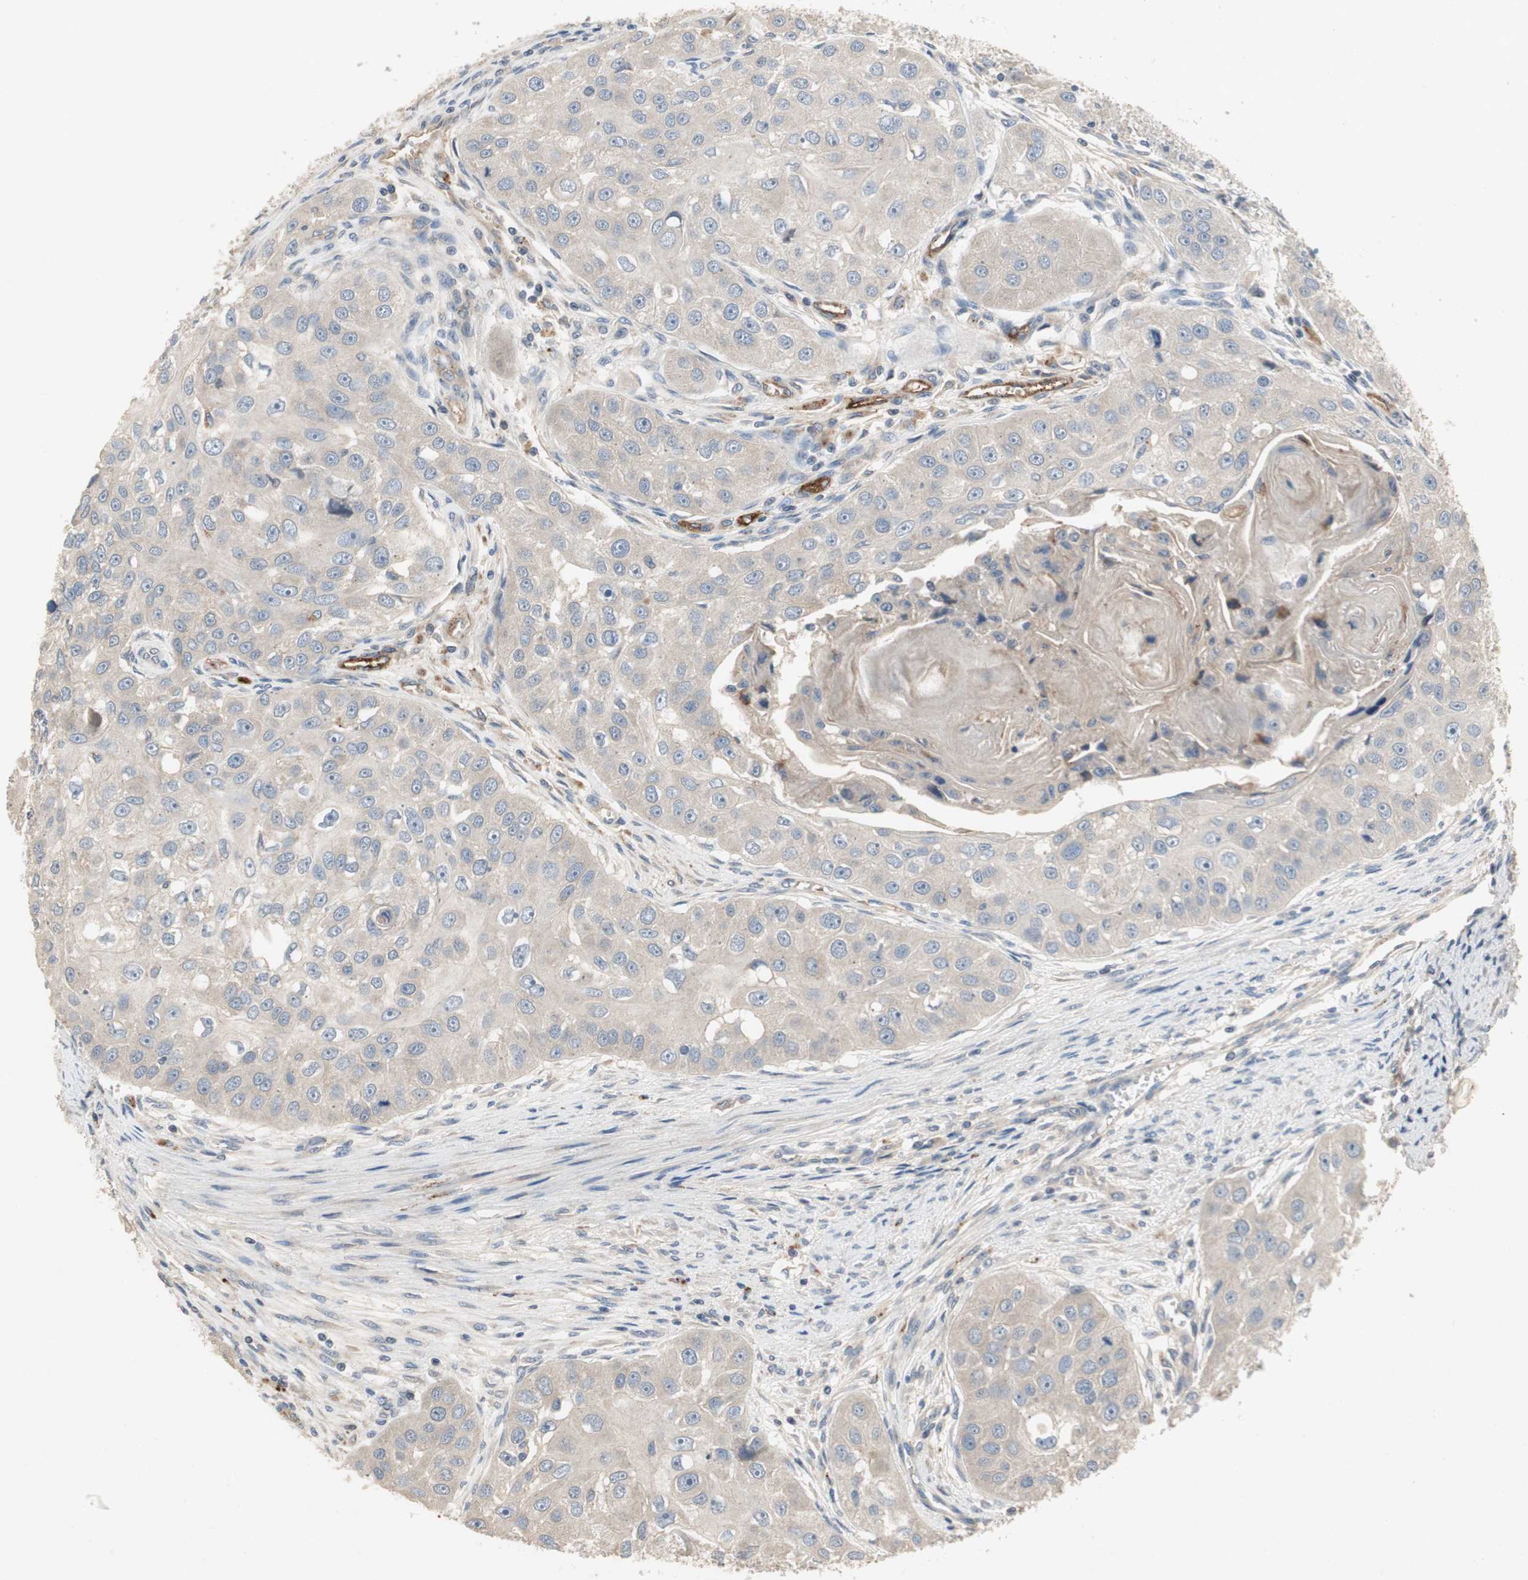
{"staining": {"intensity": "negative", "quantity": "none", "location": "none"}, "tissue": "head and neck cancer", "cell_type": "Tumor cells", "image_type": "cancer", "snomed": [{"axis": "morphology", "description": "Normal tissue, NOS"}, {"axis": "morphology", "description": "Squamous cell carcinoma, NOS"}, {"axis": "topography", "description": "Skeletal muscle"}, {"axis": "topography", "description": "Head-Neck"}], "caption": "Image shows no protein expression in tumor cells of head and neck squamous cell carcinoma tissue.", "gene": "ALPL", "patient": {"sex": "male", "age": 51}}